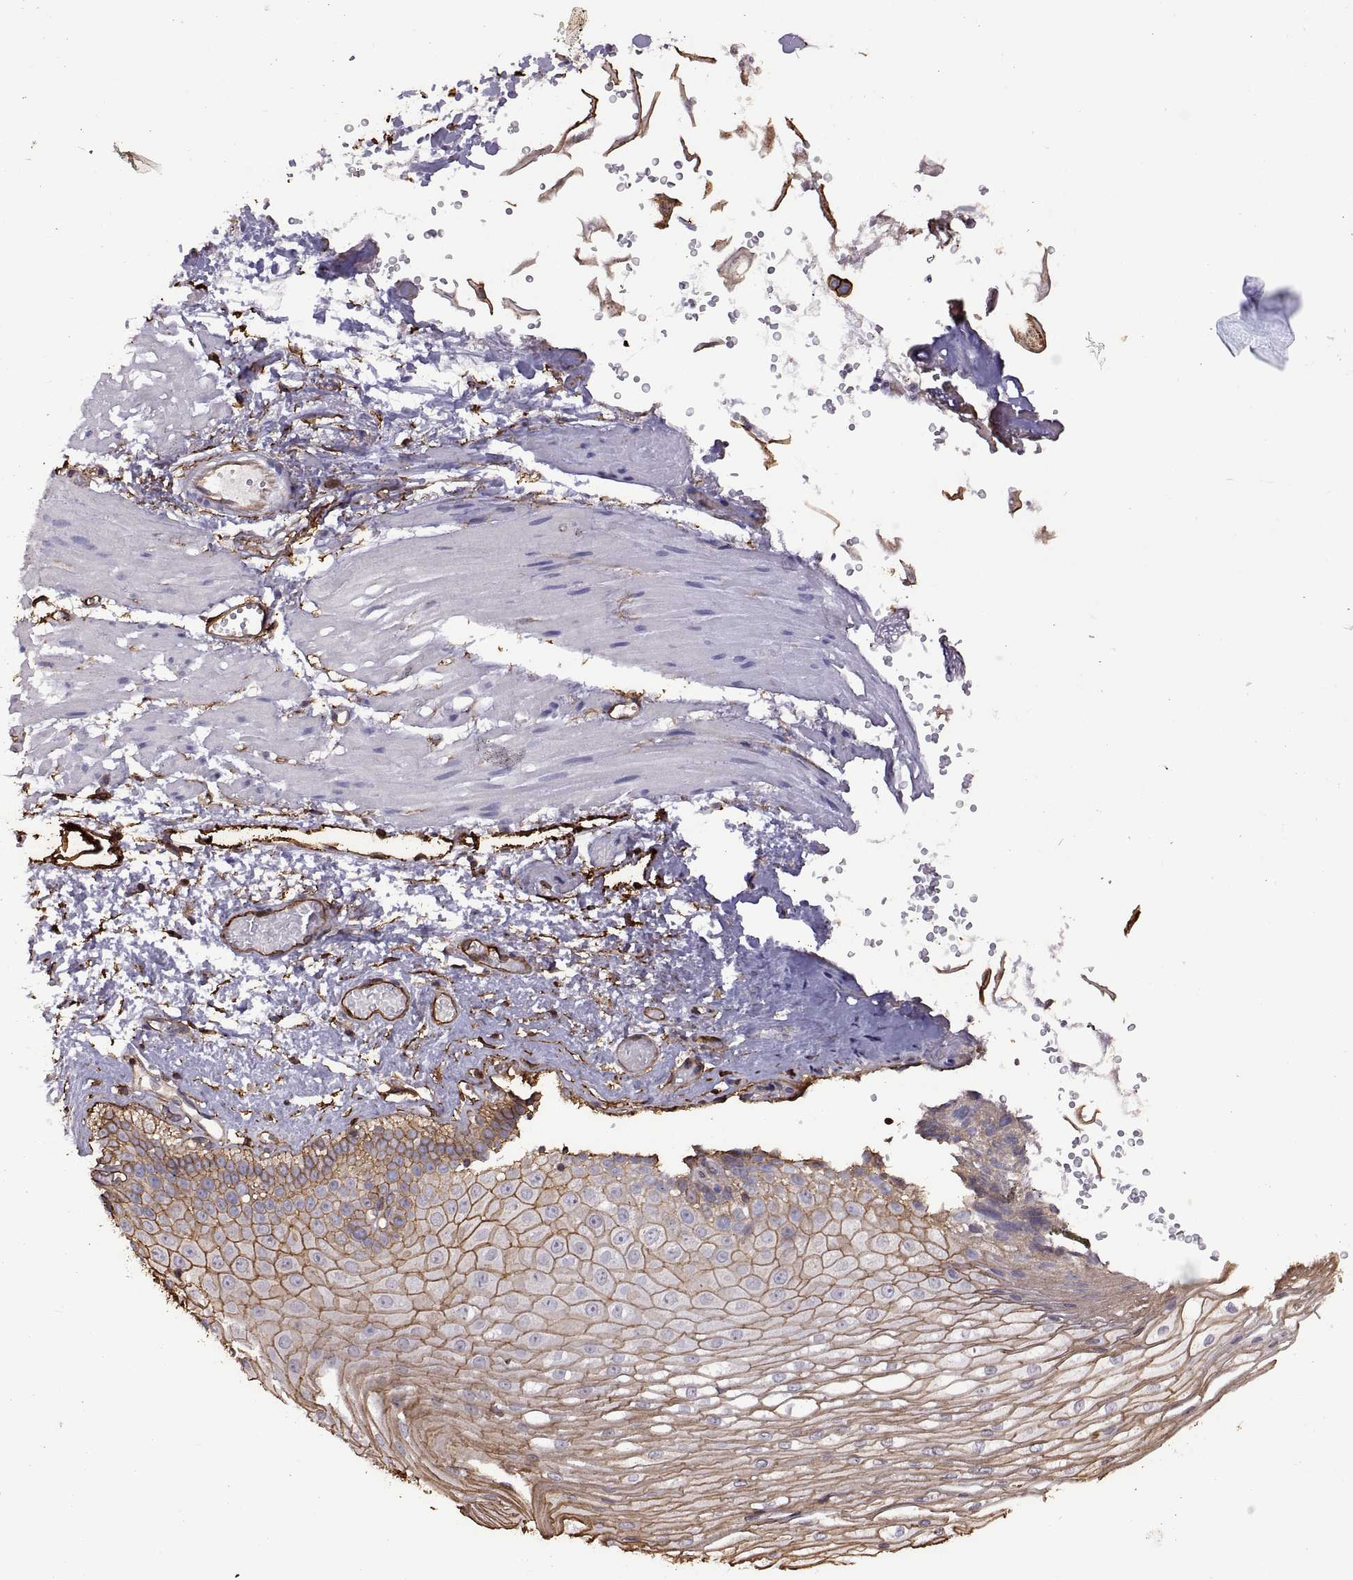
{"staining": {"intensity": "moderate", "quantity": ">75%", "location": "cytoplasmic/membranous"}, "tissue": "esophagus", "cell_type": "Squamous epithelial cells", "image_type": "normal", "snomed": [{"axis": "morphology", "description": "Normal tissue, NOS"}, {"axis": "topography", "description": "Esophagus"}], "caption": "Immunohistochemical staining of benign esophagus exhibits medium levels of moderate cytoplasmic/membranous positivity in about >75% of squamous epithelial cells.", "gene": "S100A10", "patient": {"sex": "female", "age": 62}}